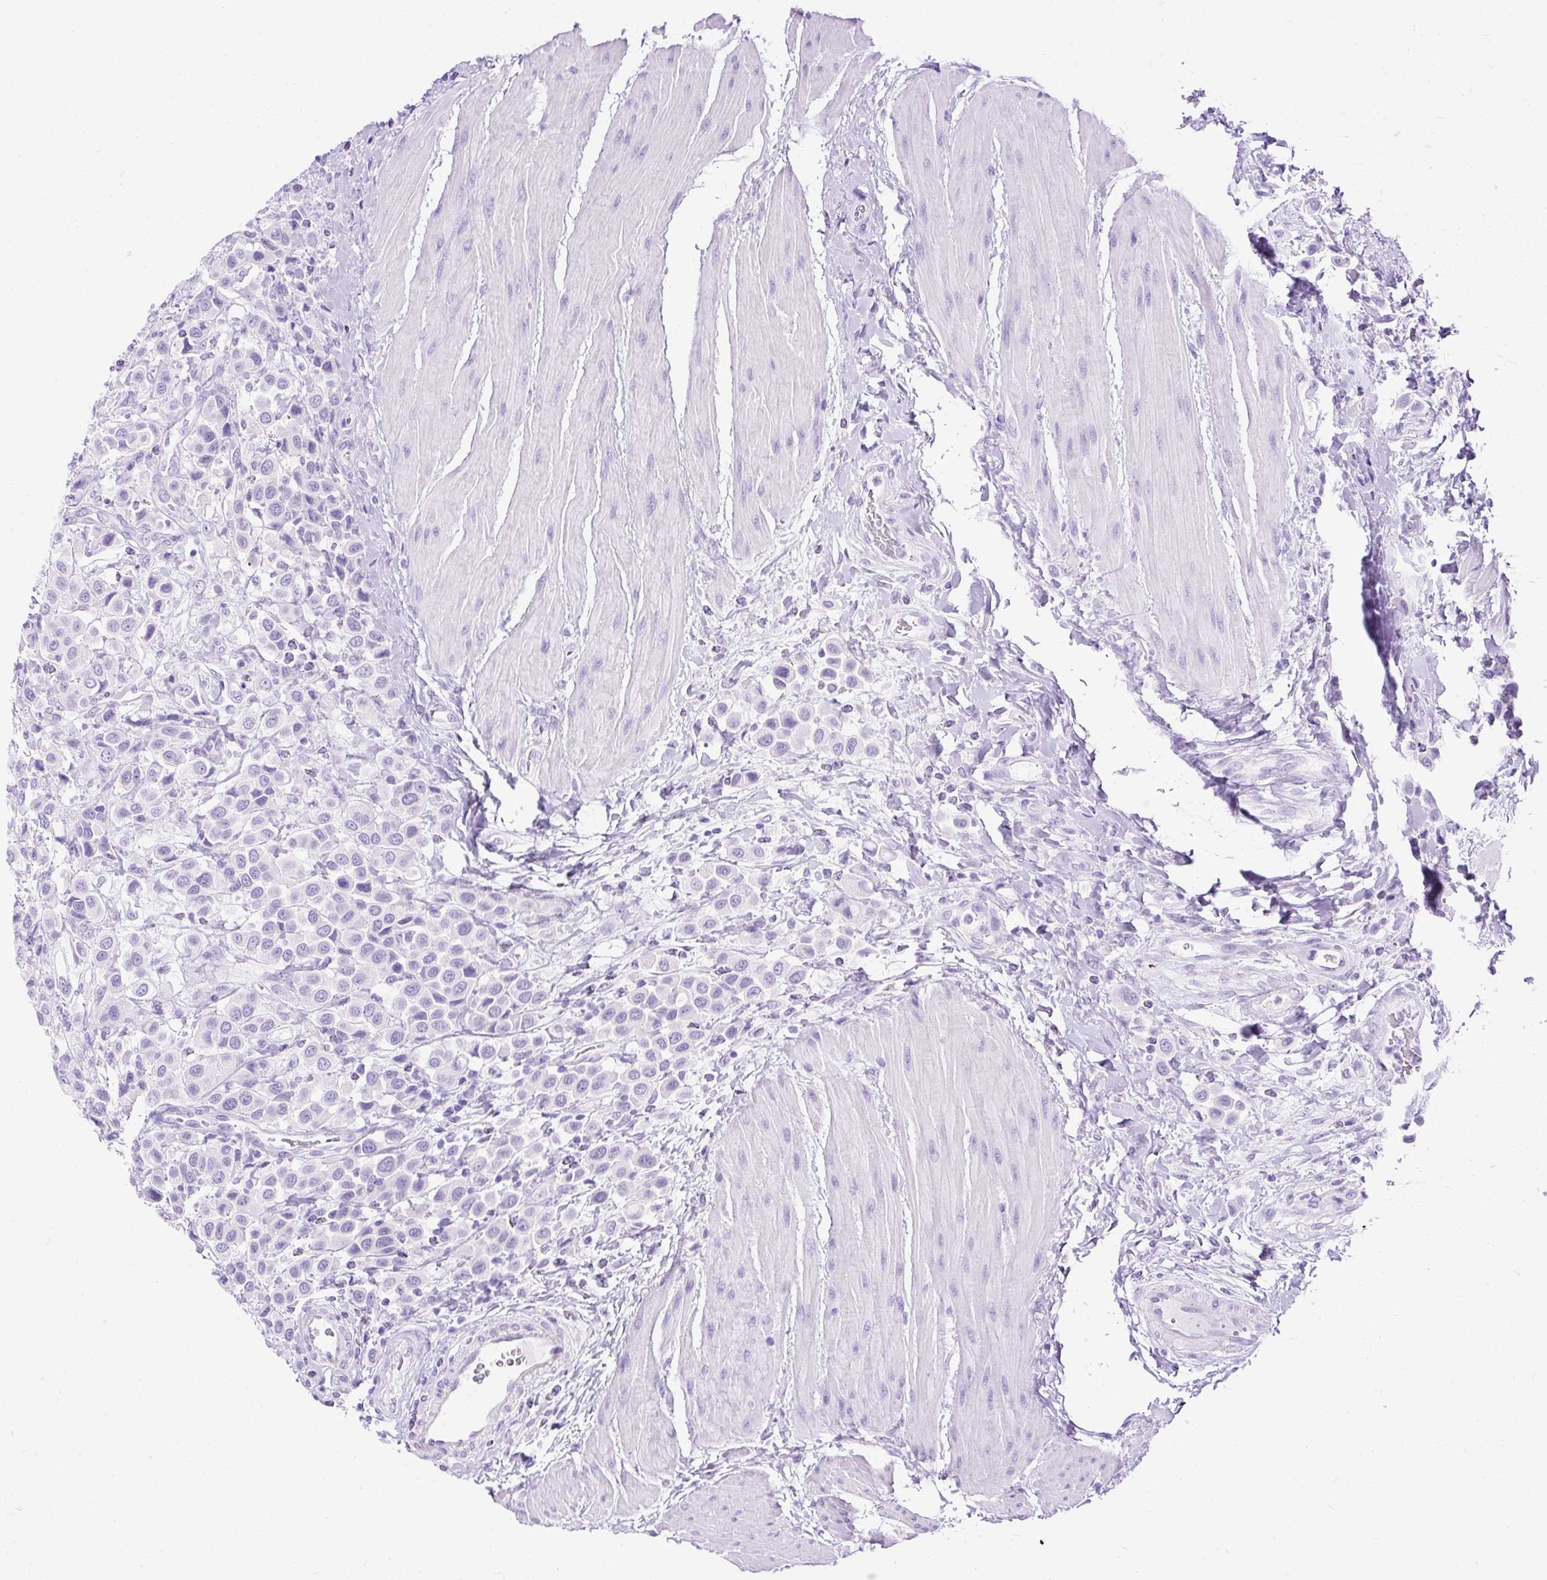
{"staining": {"intensity": "negative", "quantity": "none", "location": "none"}, "tissue": "urothelial cancer", "cell_type": "Tumor cells", "image_type": "cancer", "snomed": [{"axis": "morphology", "description": "Urothelial carcinoma, High grade"}, {"axis": "topography", "description": "Urinary bladder"}], "caption": "High-grade urothelial carcinoma was stained to show a protein in brown. There is no significant positivity in tumor cells.", "gene": "HEY1", "patient": {"sex": "male", "age": 50}}